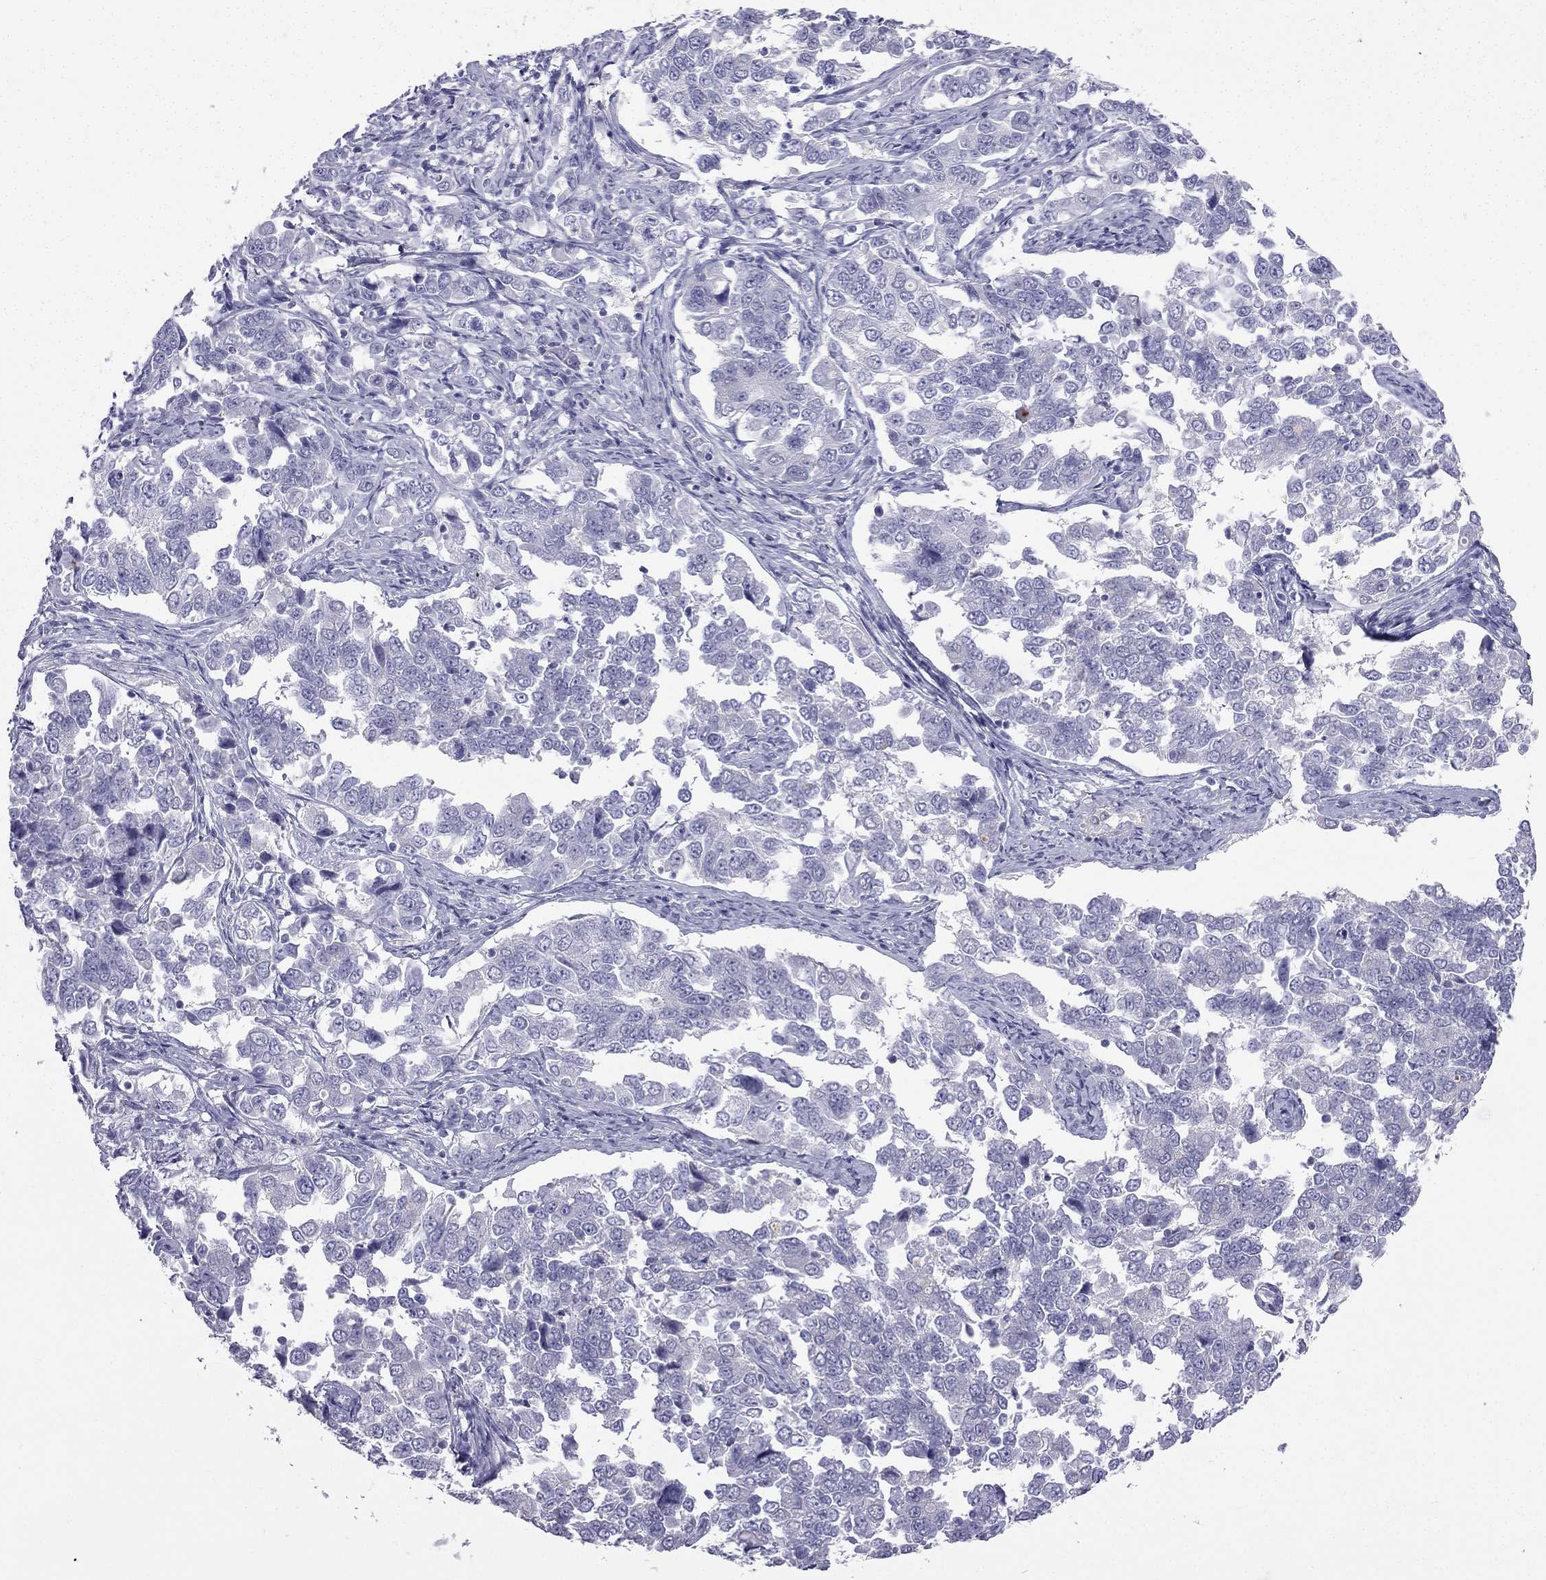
{"staining": {"intensity": "negative", "quantity": "none", "location": "none"}, "tissue": "endometrial cancer", "cell_type": "Tumor cells", "image_type": "cancer", "snomed": [{"axis": "morphology", "description": "Adenocarcinoma, NOS"}, {"axis": "topography", "description": "Endometrium"}], "caption": "IHC image of endometrial cancer (adenocarcinoma) stained for a protein (brown), which demonstrates no expression in tumor cells.", "gene": "GJA8", "patient": {"sex": "female", "age": 43}}